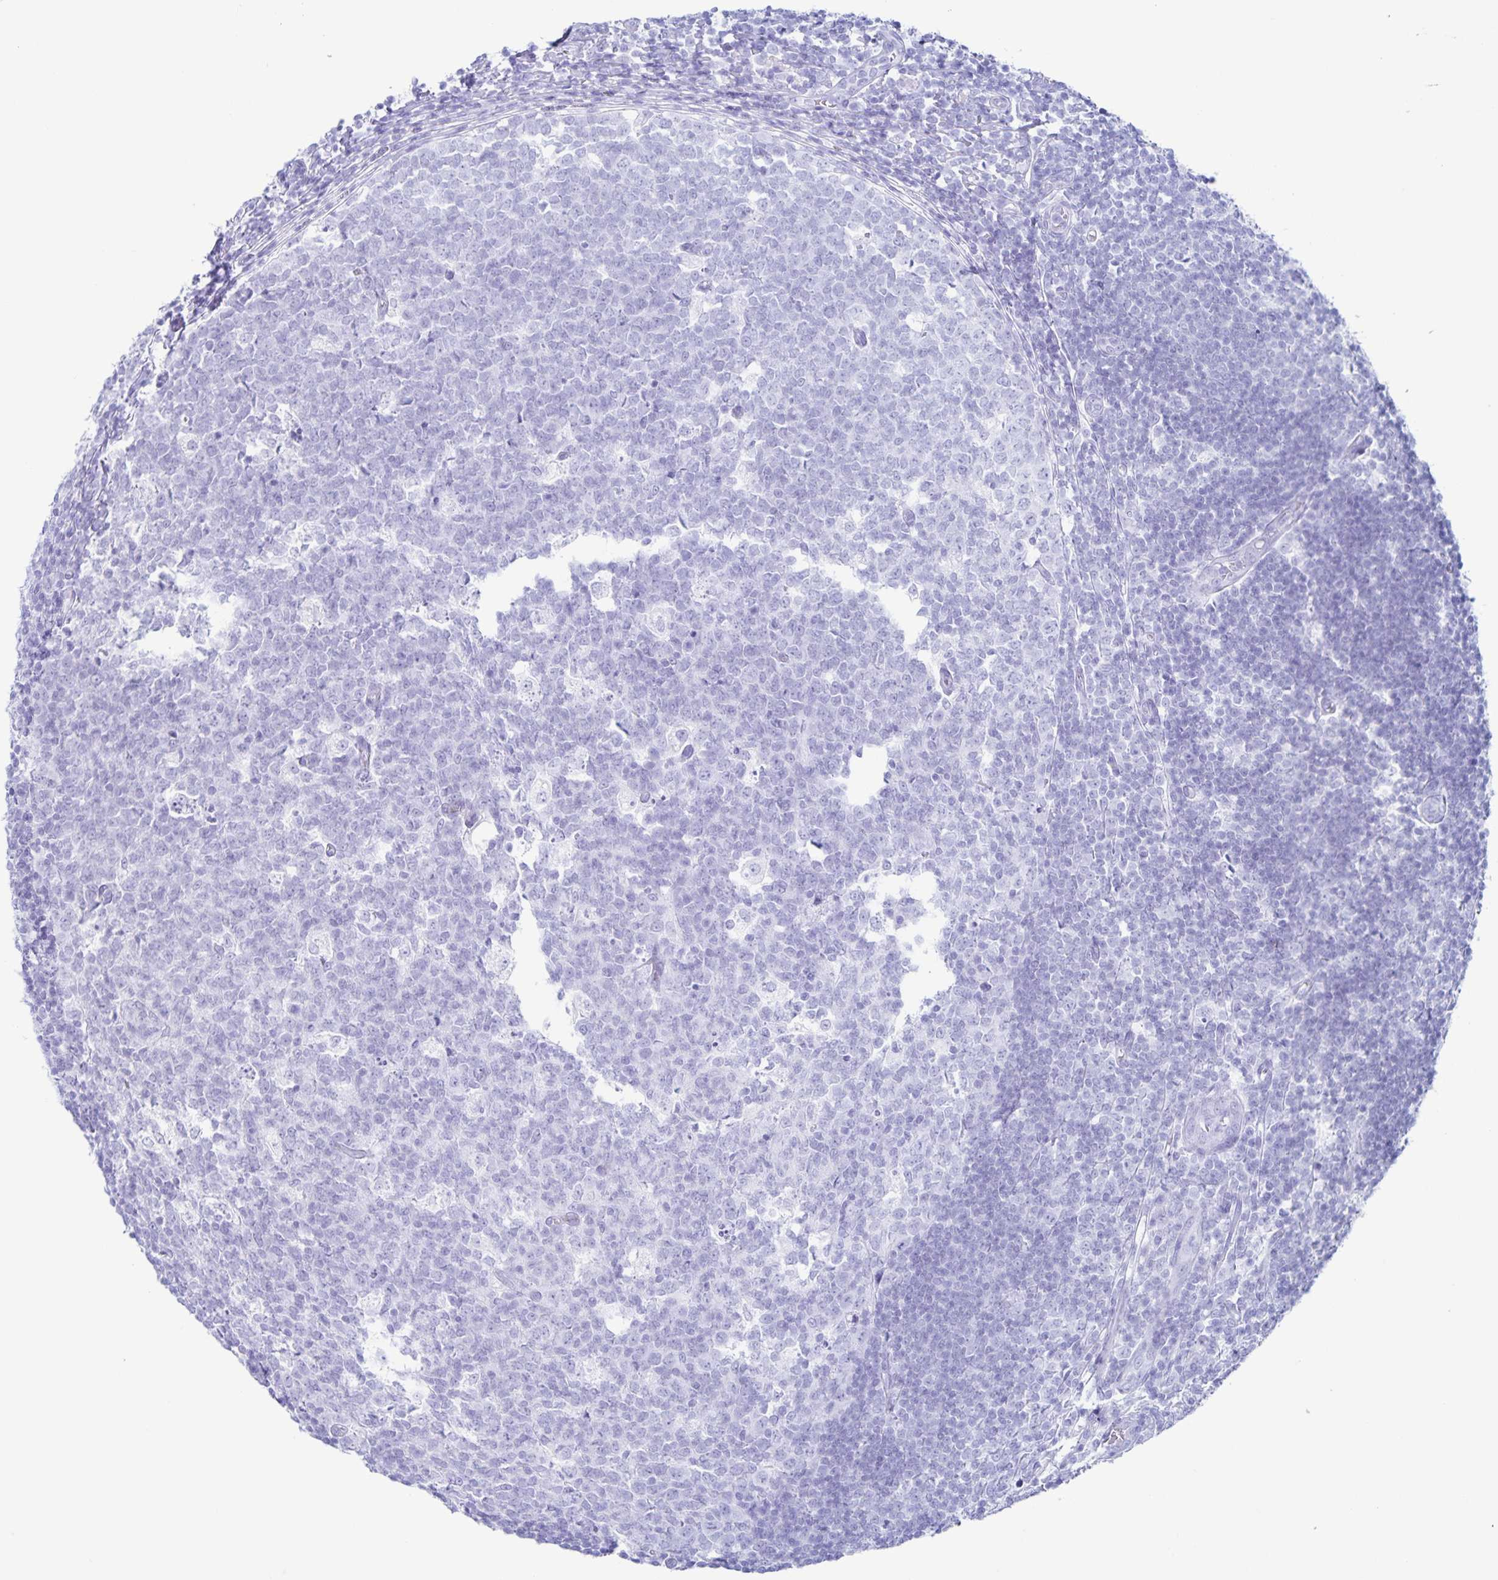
{"staining": {"intensity": "negative", "quantity": "none", "location": "none"}, "tissue": "appendix", "cell_type": "Glandular cells", "image_type": "normal", "snomed": [{"axis": "morphology", "description": "Normal tissue, NOS"}, {"axis": "topography", "description": "Appendix"}], "caption": "Immunohistochemical staining of benign appendix displays no significant positivity in glandular cells. Brightfield microscopy of IHC stained with DAB (brown) and hematoxylin (blue), captured at high magnification.", "gene": "C12orf56", "patient": {"sex": "male", "age": 18}}